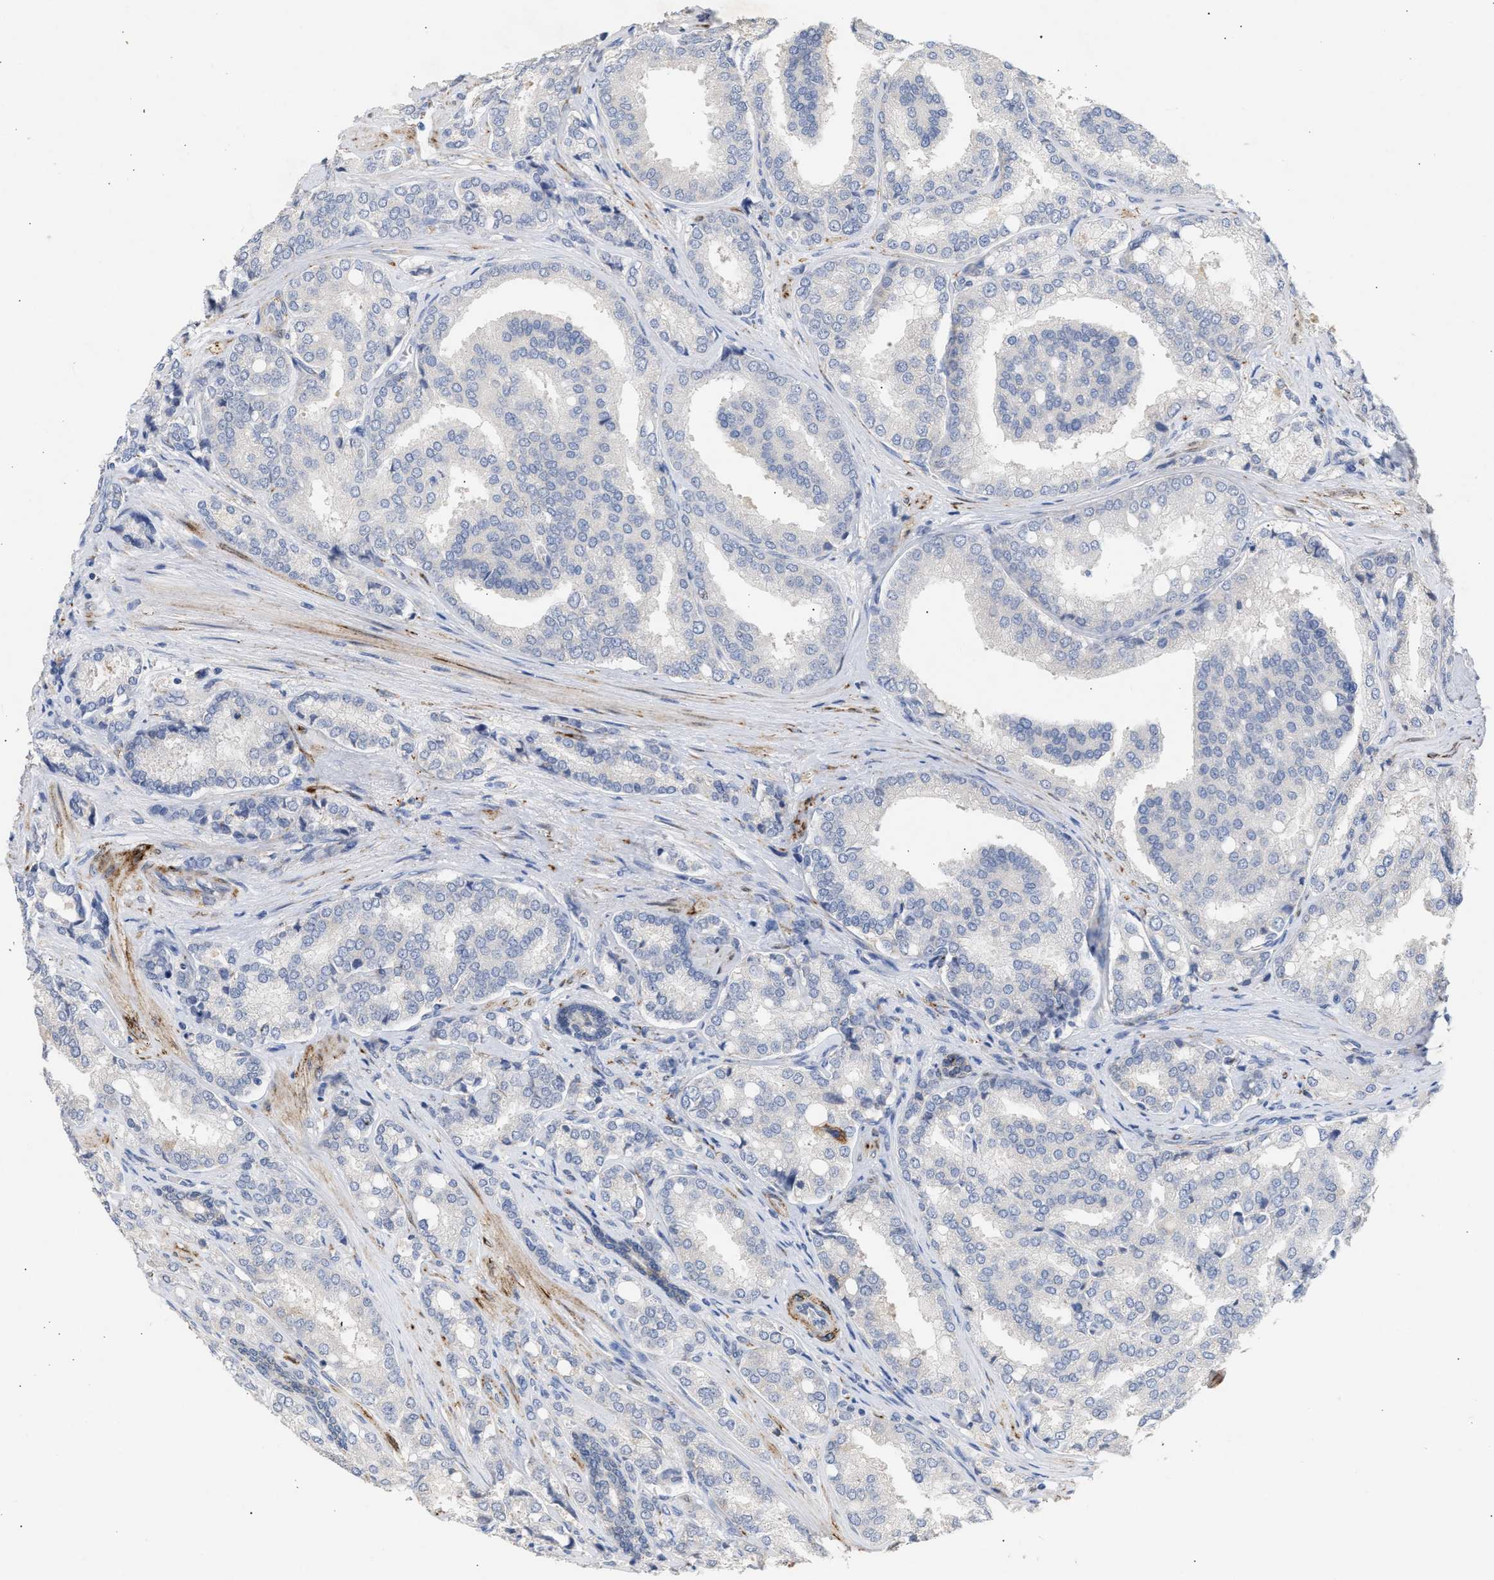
{"staining": {"intensity": "negative", "quantity": "none", "location": "none"}, "tissue": "prostate cancer", "cell_type": "Tumor cells", "image_type": "cancer", "snomed": [{"axis": "morphology", "description": "Adenocarcinoma, High grade"}, {"axis": "topography", "description": "Prostate"}], "caption": "DAB immunohistochemical staining of adenocarcinoma (high-grade) (prostate) reveals no significant expression in tumor cells.", "gene": "SELENOM", "patient": {"sex": "male", "age": 50}}